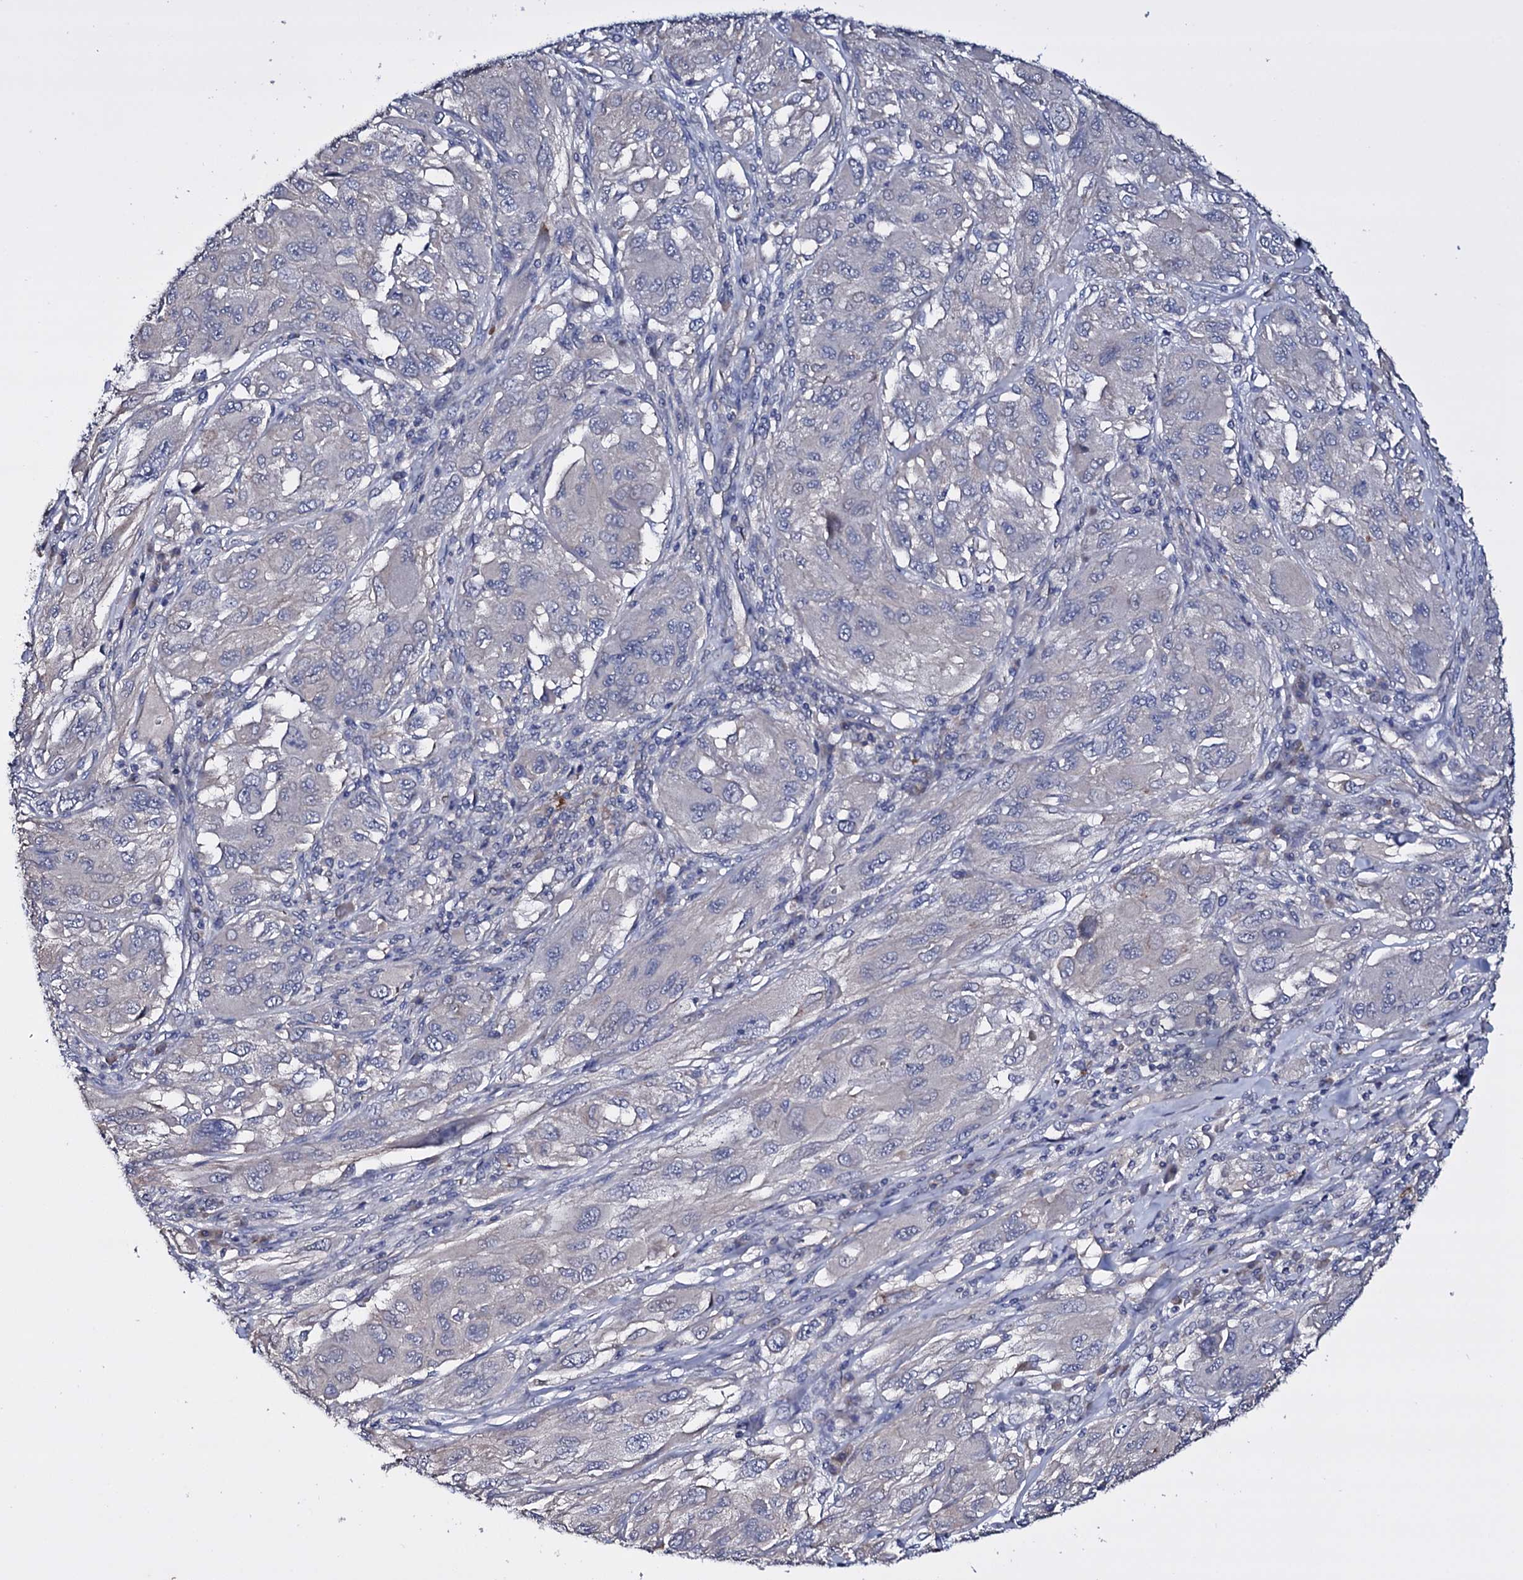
{"staining": {"intensity": "negative", "quantity": "none", "location": "none"}, "tissue": "melanoma", "cell_type": "Tumor cells", "image_type": "cancer", "snomed": [{"axis": "morphology", "description": "Malignant melanoma, NOS"}, {"axis": "topography", "description": "Skin"}], "caption": "Immunohistochemistry of malignant melanoma displays no staining in tumor cells.", "gene": "BCL2L14", "patient": {"sex": "female", "age": 91}}